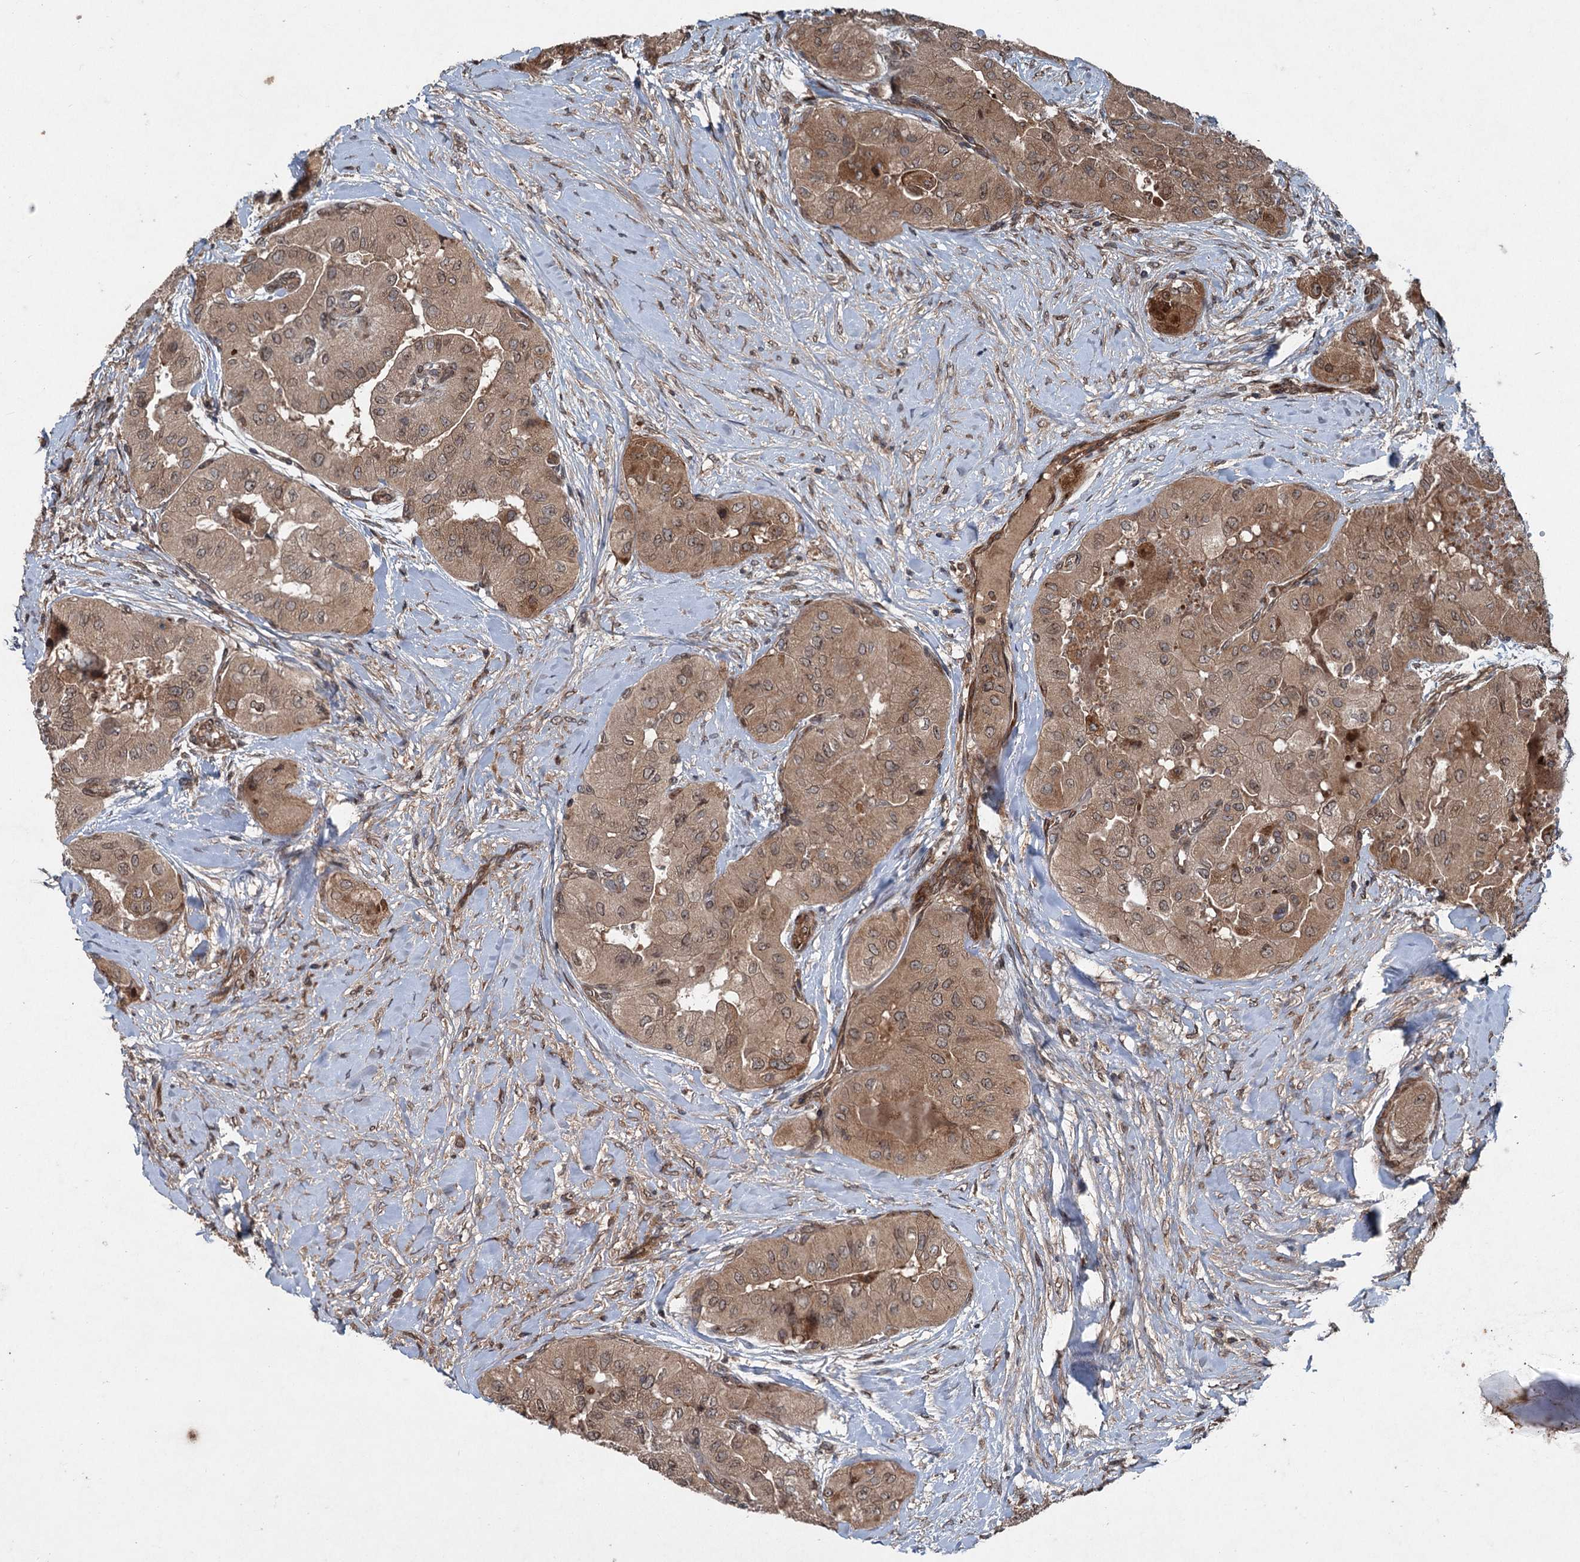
{"staining": {"intensity": "weak", "quantity": ">75%", "location": "cytoplasmic/membranous"}, "tissue": "thyroid cancer", "cell_type": "Tumor cells", "image_type": "cancer", "snomed": [{"axis": "morphology", "description": "Papillary adenocarcinoma, NOS"}, {"axis": "topography", "description": "Thyroid gland"}], "caption": "The photomicrograph reveals a brown stain indicating the presence of a protein in the cytoplasmic/membranous of tumor cells in thyroid cancer. The protein is stained brown, and the nuclei are stained in blue (DAB (3,3'-diaminobenzidine) IHC with brightfield microscopy, high magnification).", "gene": "ALAS1", "patient": {"sex": "female", "age": 59}}